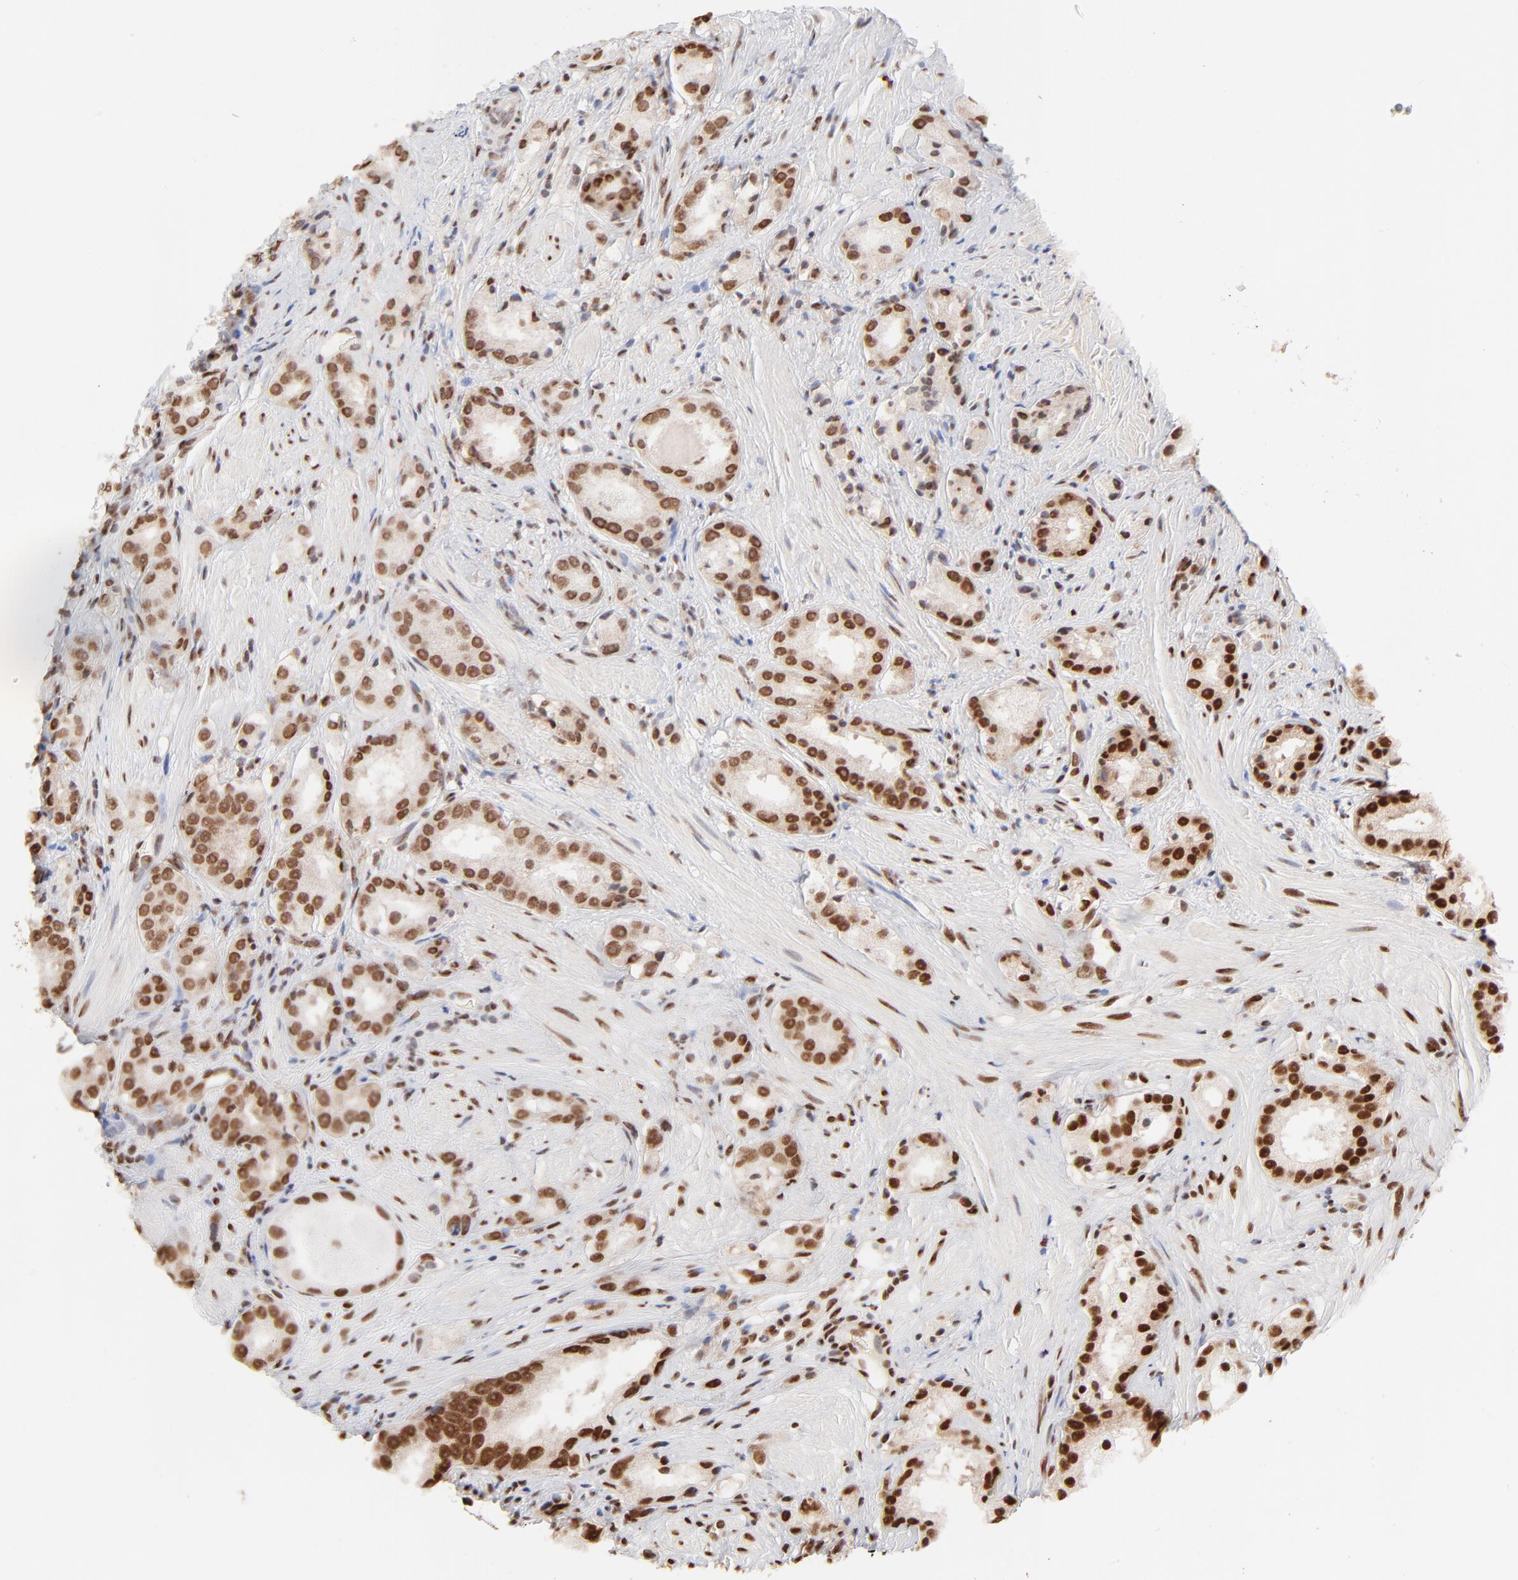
{"staining": {"intensity": "strong", "quantity": ">75%", "location": "nuclear"}, "tissue": "prostate cancer", "cell_type": "Tumor cells", "image_type": "cancer", "snomed": [{"axis": "morphology", "description": "Adenocarcinoma, Medium grade"}, {"axis": "topography", "description": "Prostate"}], "caption": "The histopathology image displays staining of adenocarcinoma (medium-grade) (prostate), revealing strong nuclear protein expression (brown color) within tumor cells.", "gene": "TARDBP", "patient": {"sex": "male", "age": 53}}